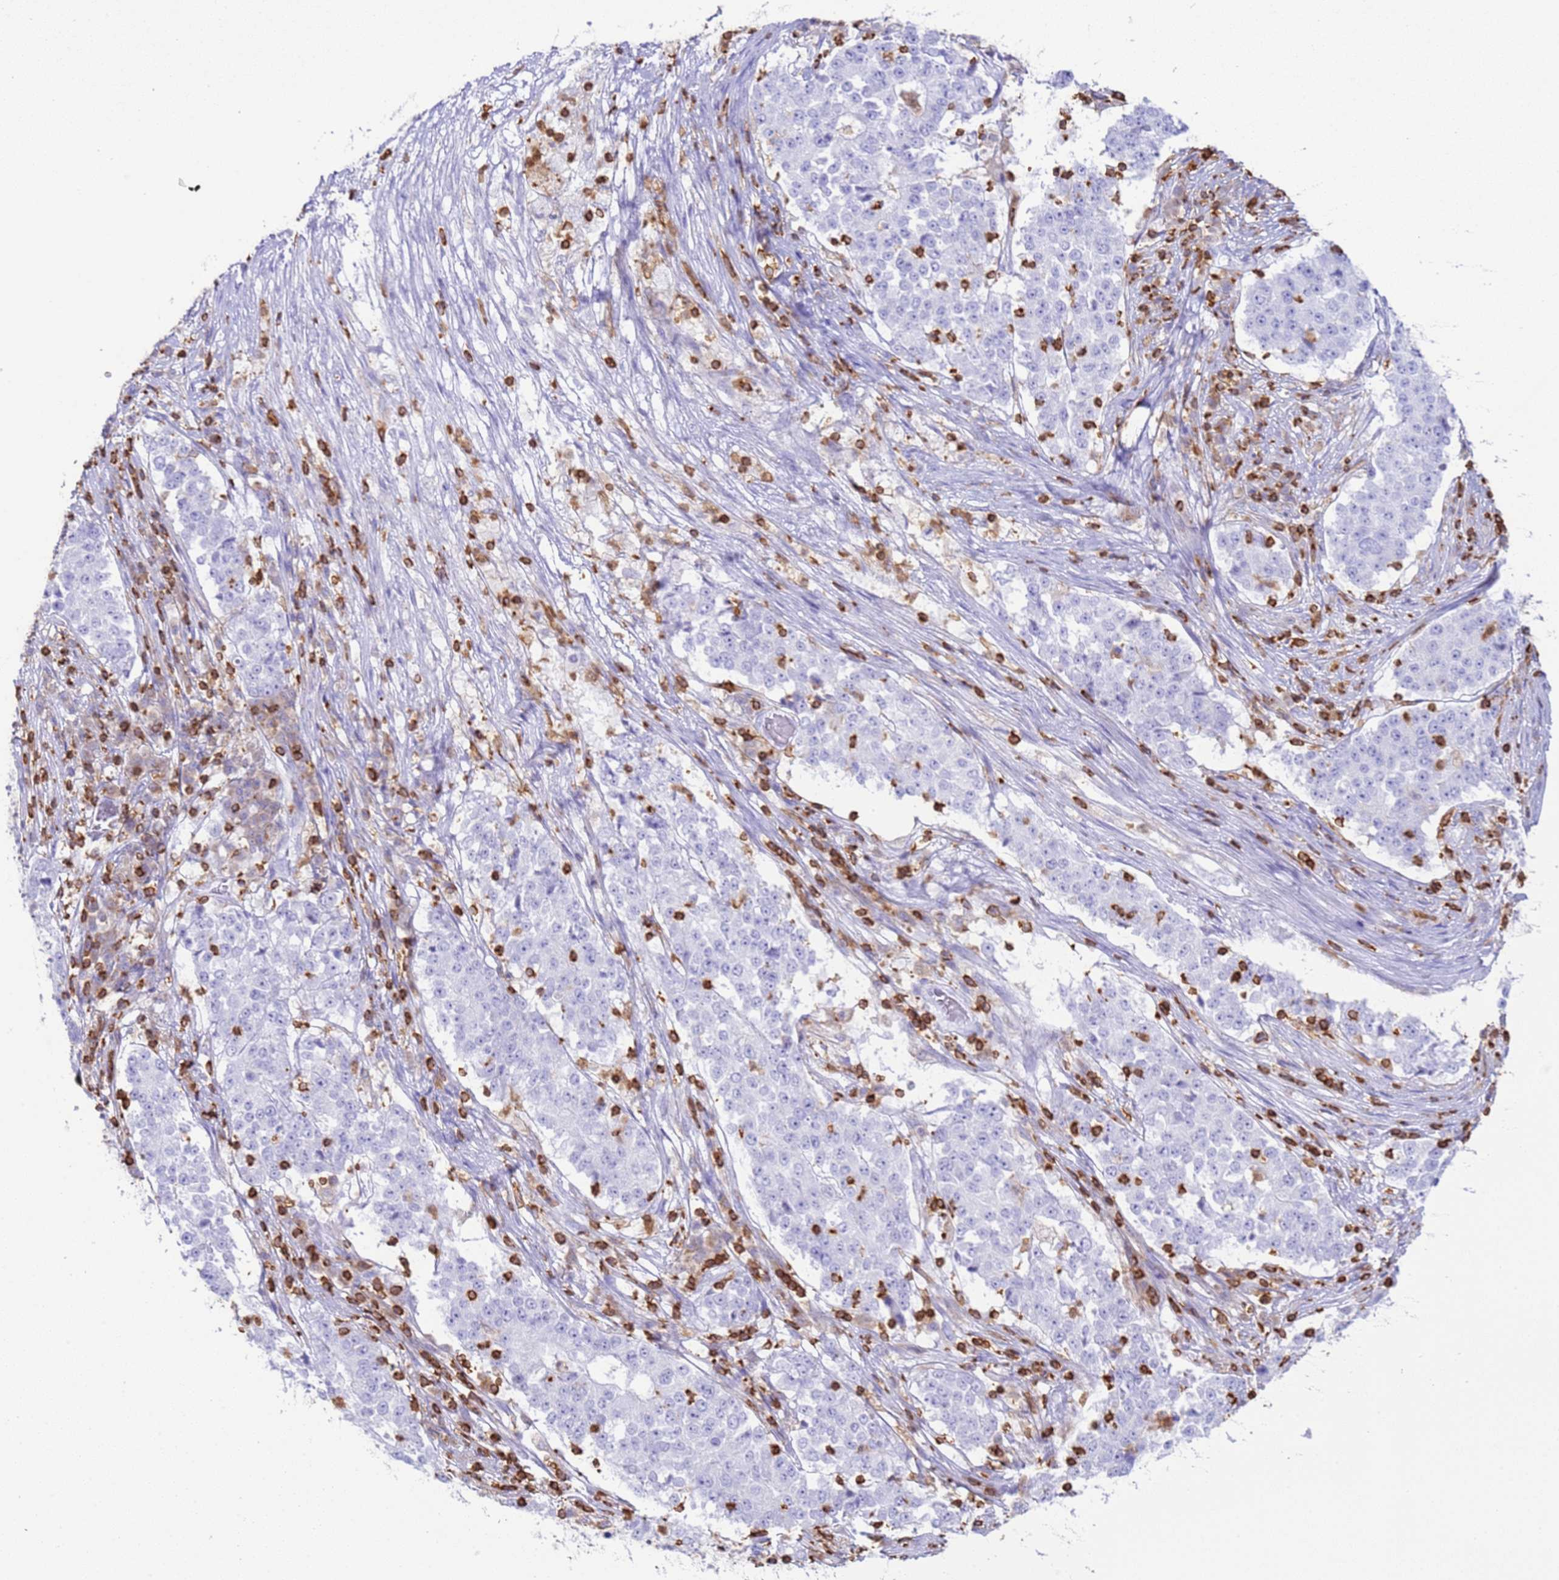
{"staining": {"intensity": "negative", "quantity": "none", "location": "none"}, "tissue": "stomach cancer", "cell_type": "Tumor cells", "image_type": "cancer", "snomed": [{"axis": "morphology", "description": "Adenocarcinoma, NOS"}, {"axis": "topography", "description": "Stomach"}], "caption": "Micrograph shows no protein expression in tumor cells of stomach cancer tissue.", "gene": "IRF5", "patient": {"sex": "male", "age": 59}}